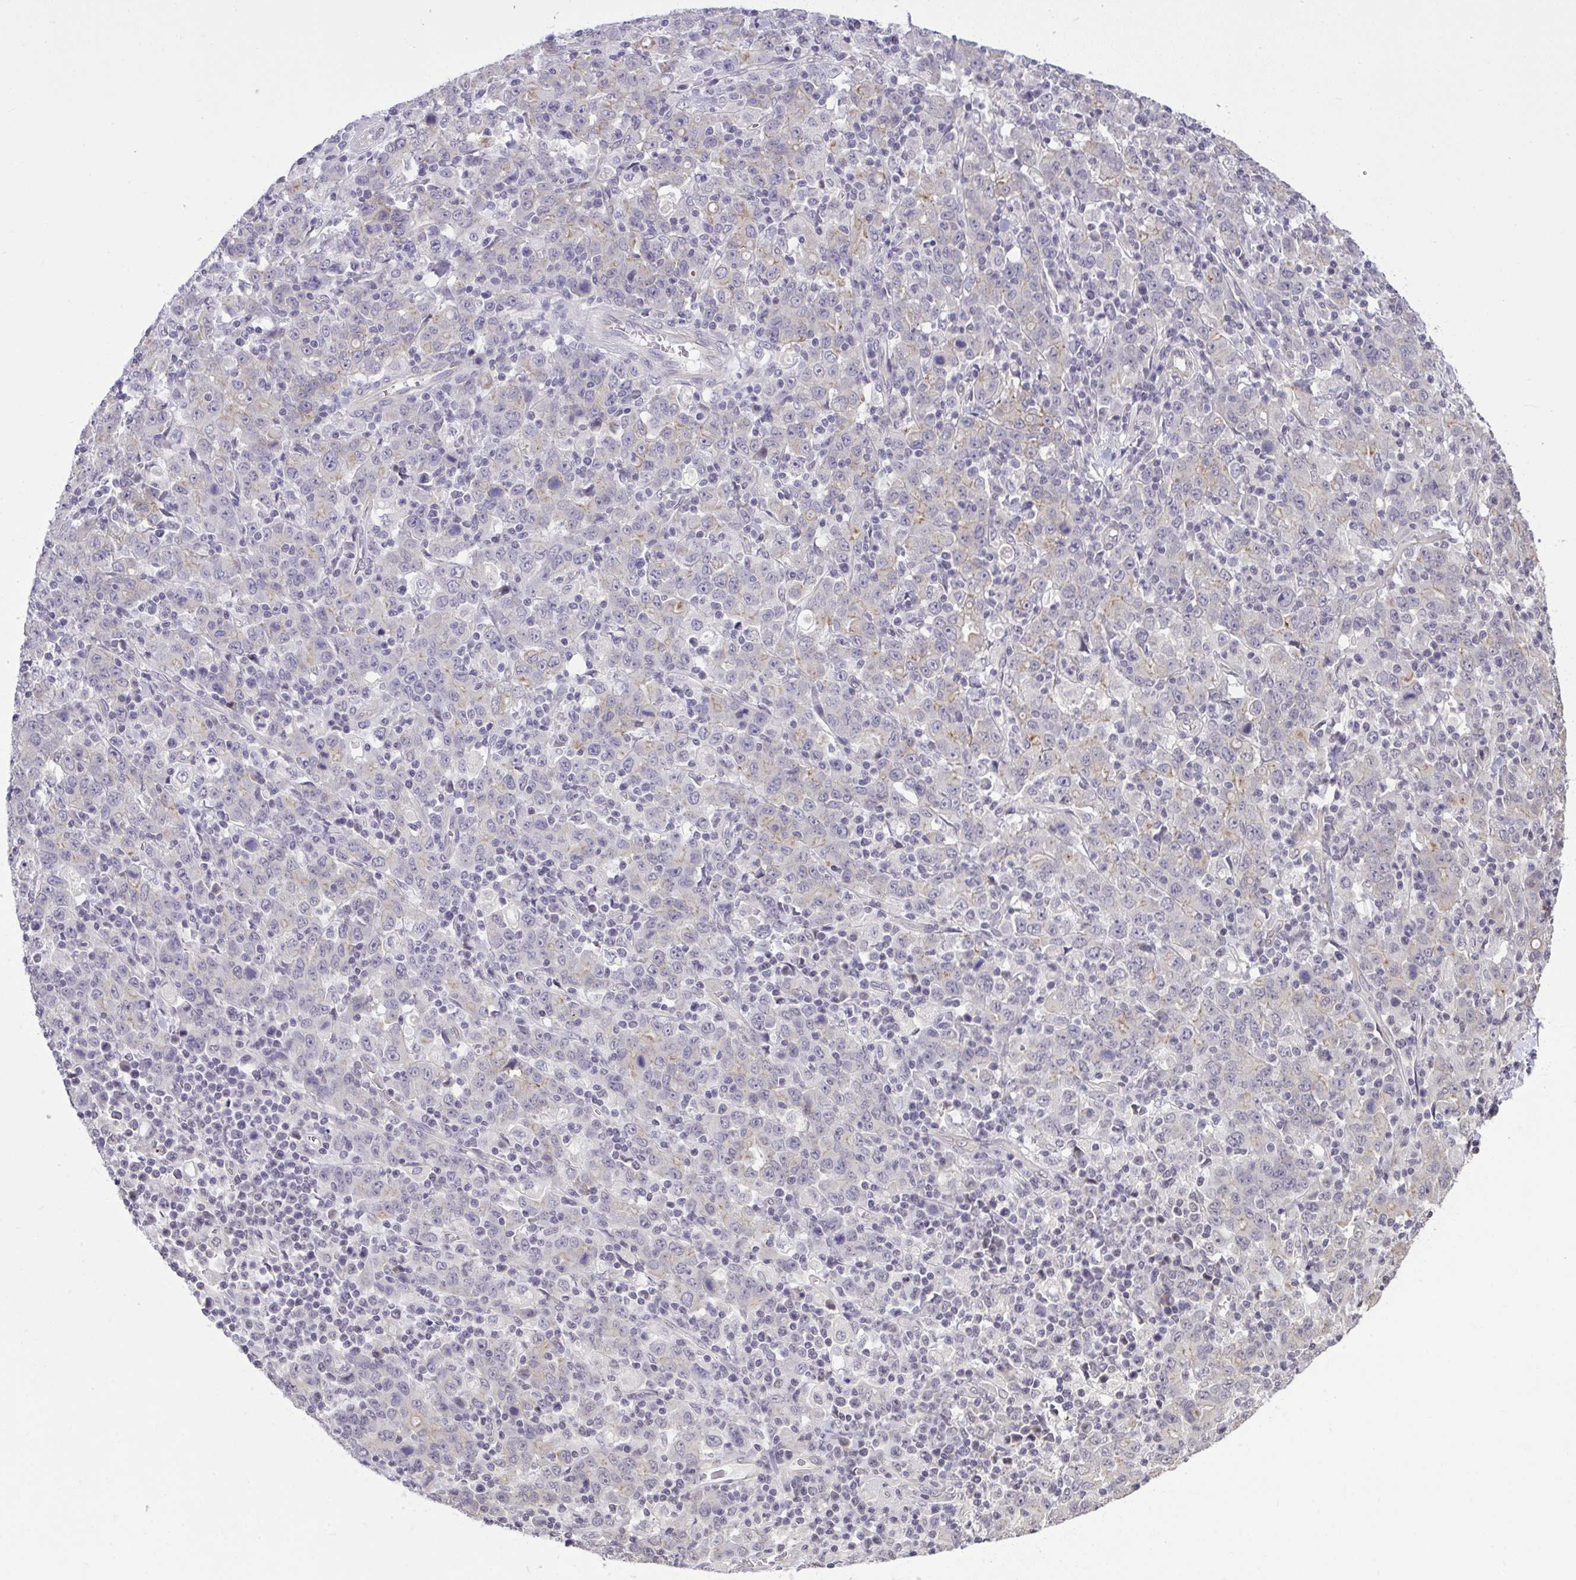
{"staining": {"intensity": "negative", "quantity": "none", "location": "none"}, "tissue": "stomach cancer", "cell_type": "Tumor cells", "image_type": "cancer", "snomed": [{"axis": "morphology", "description": "Adenocarcinoma, NOS"}, {"axis": "topography", "description": "Stomach, upper"}], "caption": "A high-resolution micrograph shows immunohistochemistry (IHC) staining of stomach cancer, which shows no significant expression in tumor cells.", "gene": "CYP20A1", "patient": {"sex": "male", "age": 69}}